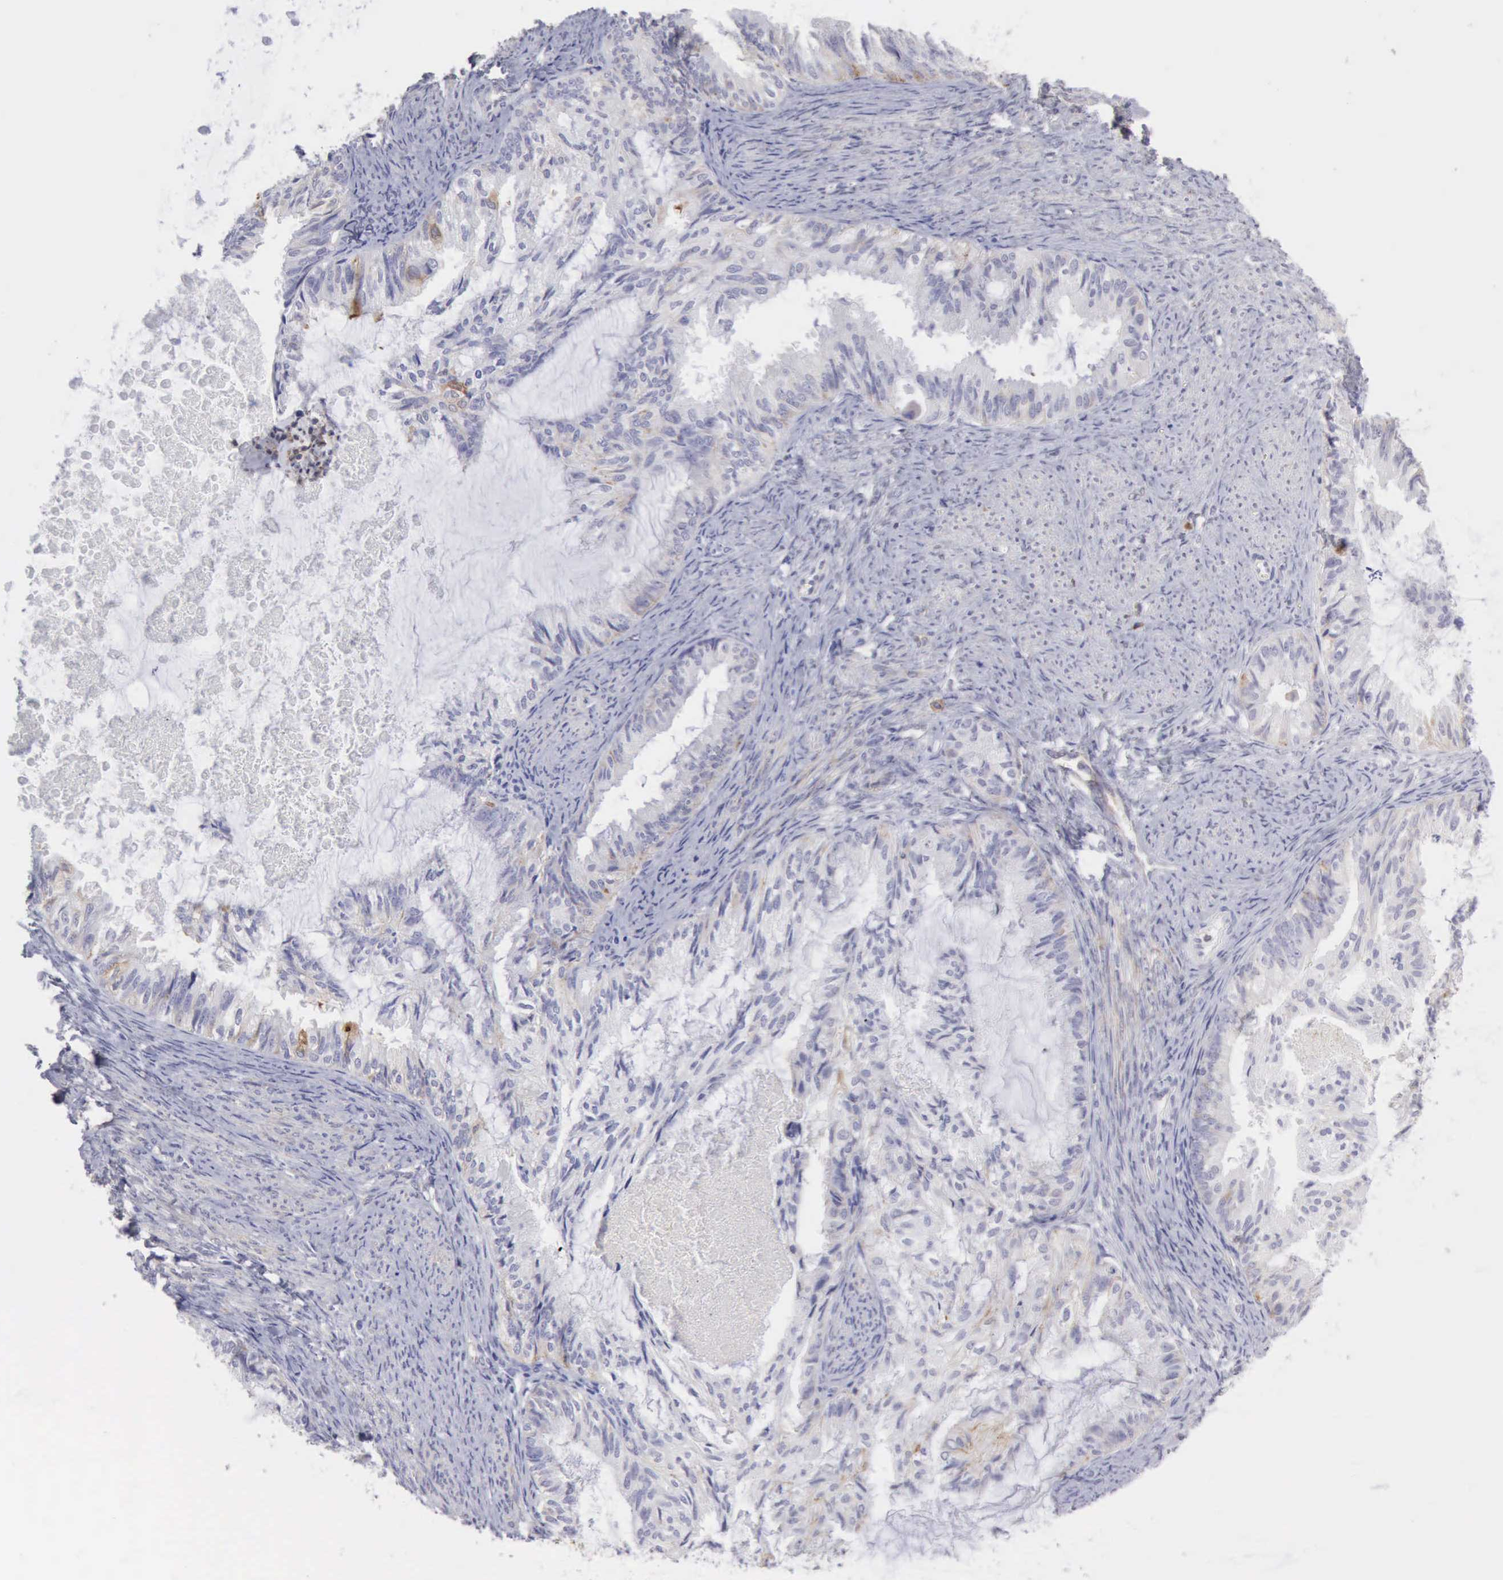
{"staining": {"intensity": "negative", "quantity": "none", "location": "none"}, "tissue": "endometrial cancer", "cell_type": "Tumor cells", "image_type": "cancer", "snomed": [{"axis": "morphology", "description": "Adenocarcinoma, NOS"}, {"axis": "topography", "description": "Endometrium"}], "caption": "A photomicrograph of human endometrial adenocarcinoma is negative for staining in tumor cells.", "gene": "TFRC", "patient": {"sex": "female", "age": 86}}